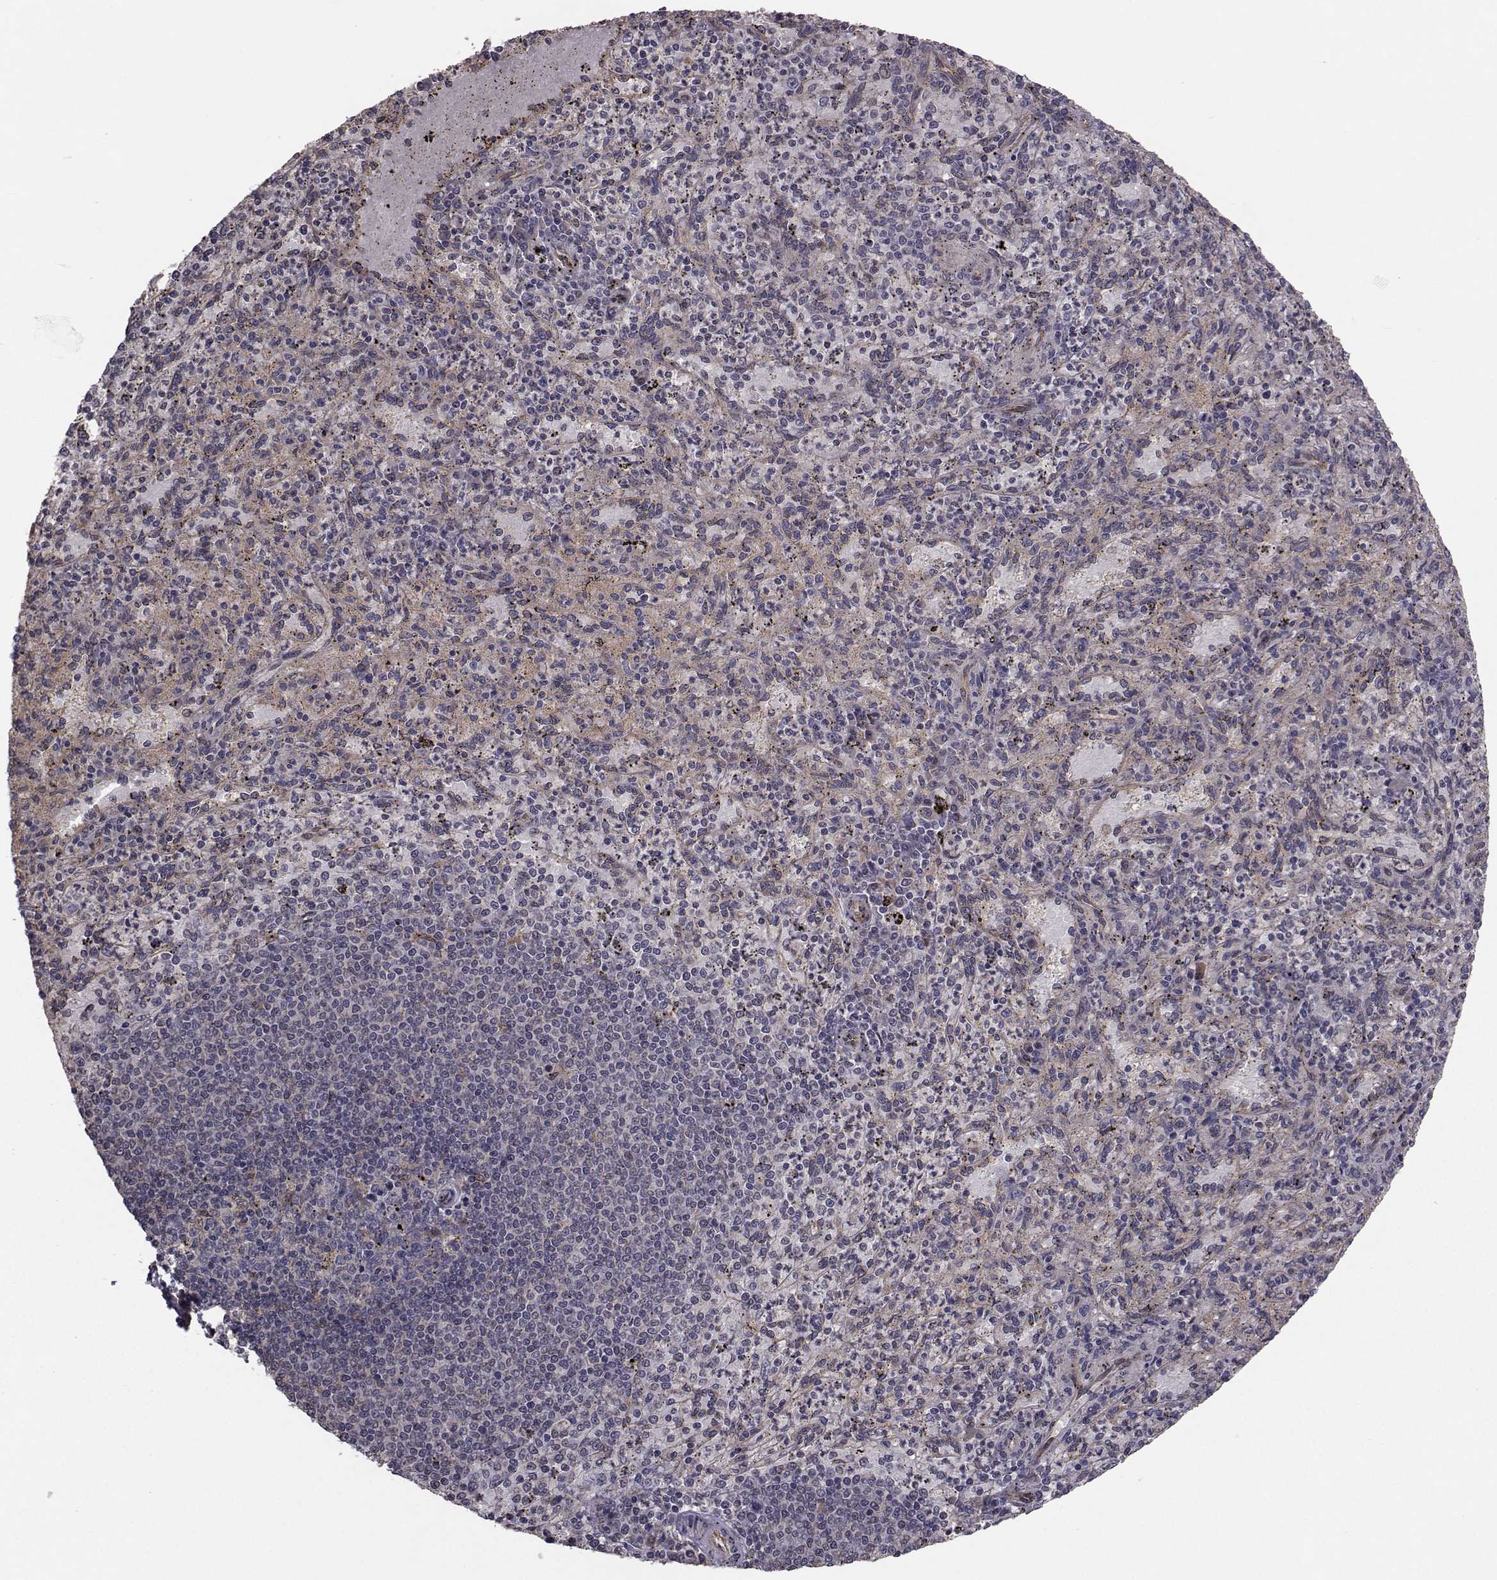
{"staining": {"intensity": "weak", "quantity": "25%-75%", "location": "cytoplasmic/membranous"}, "tissue": "spleen", "cell_type": "Cells in red pulp", "image_type": "normal", "snomed": [{"axis": "morphology", "description": "Normal tissue, NOS"}, {"axis": "topography", "description": "Spleen"}], "caption": "The micrograph exhibits a brown stain indicating the presence of a protein in the cytoplasmic/membranous of cells in red pulp in spleen. The protein is stained brown, and the nuclei are stained in blue (DAB (3,3'-diaminobenzidine) IHC with brightfield microscopy, high magnification).", "gene": "TRIP10", "patient": {"sex": "male", "age": 60}}